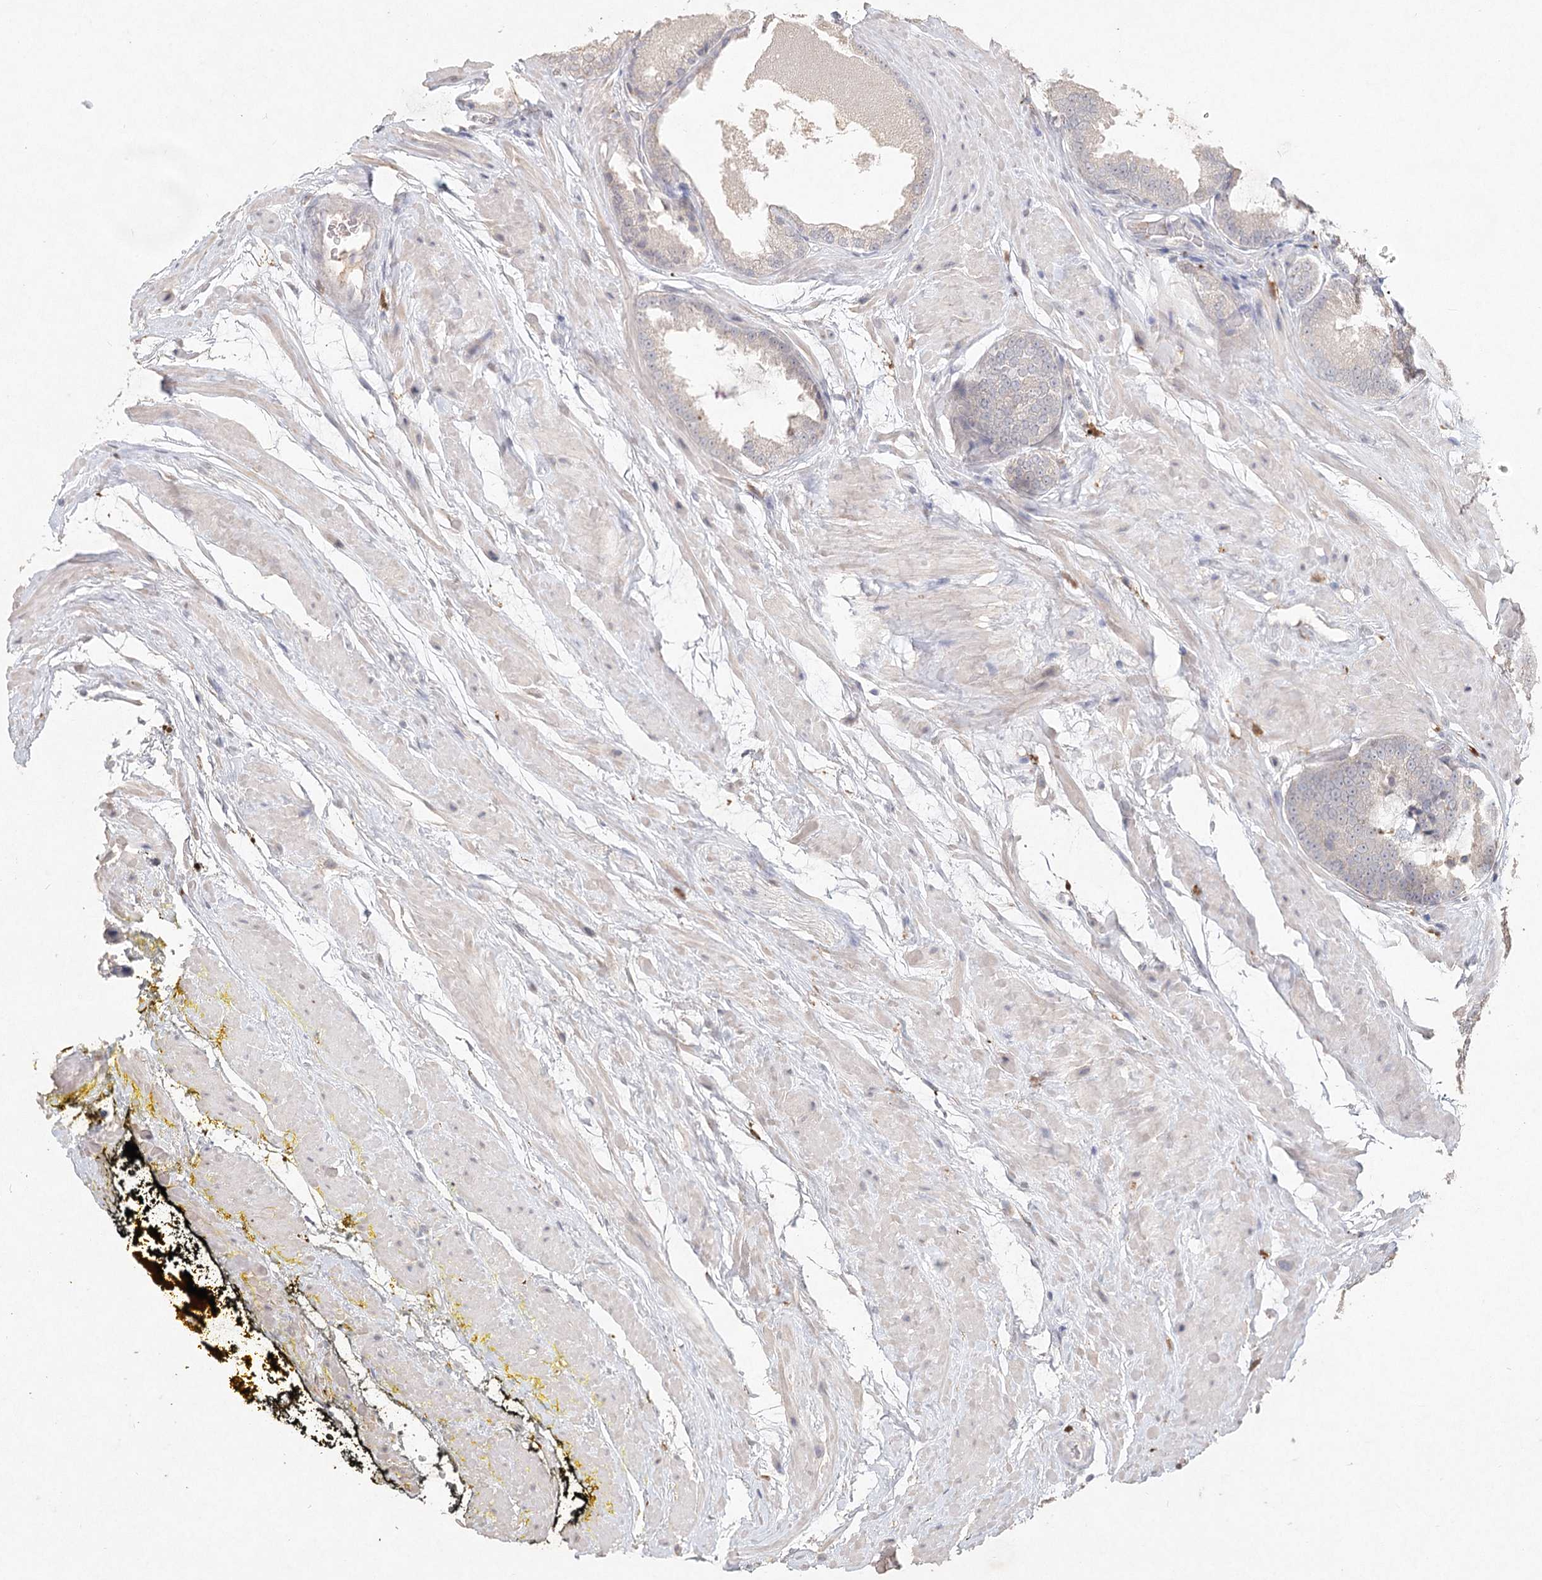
{"staining": {"intensity": "negative", "quantity": "none", "location": "none"}, "tissue": "prostate cancer", "cell_type": "Tumor cells", "image_type": "cancer", "snomed": [{"axis": "morphology", "description": "Adenocarcinoma, Low grade"}, {"axis": "topography", "description": "Prostate"}], "caption": "The image shows no staining of tumor cells in prostate cancer (adenocarcinoma (low-grade)).", "gene": "ARSI", "patient": {"sex": "male", "age": 71}}